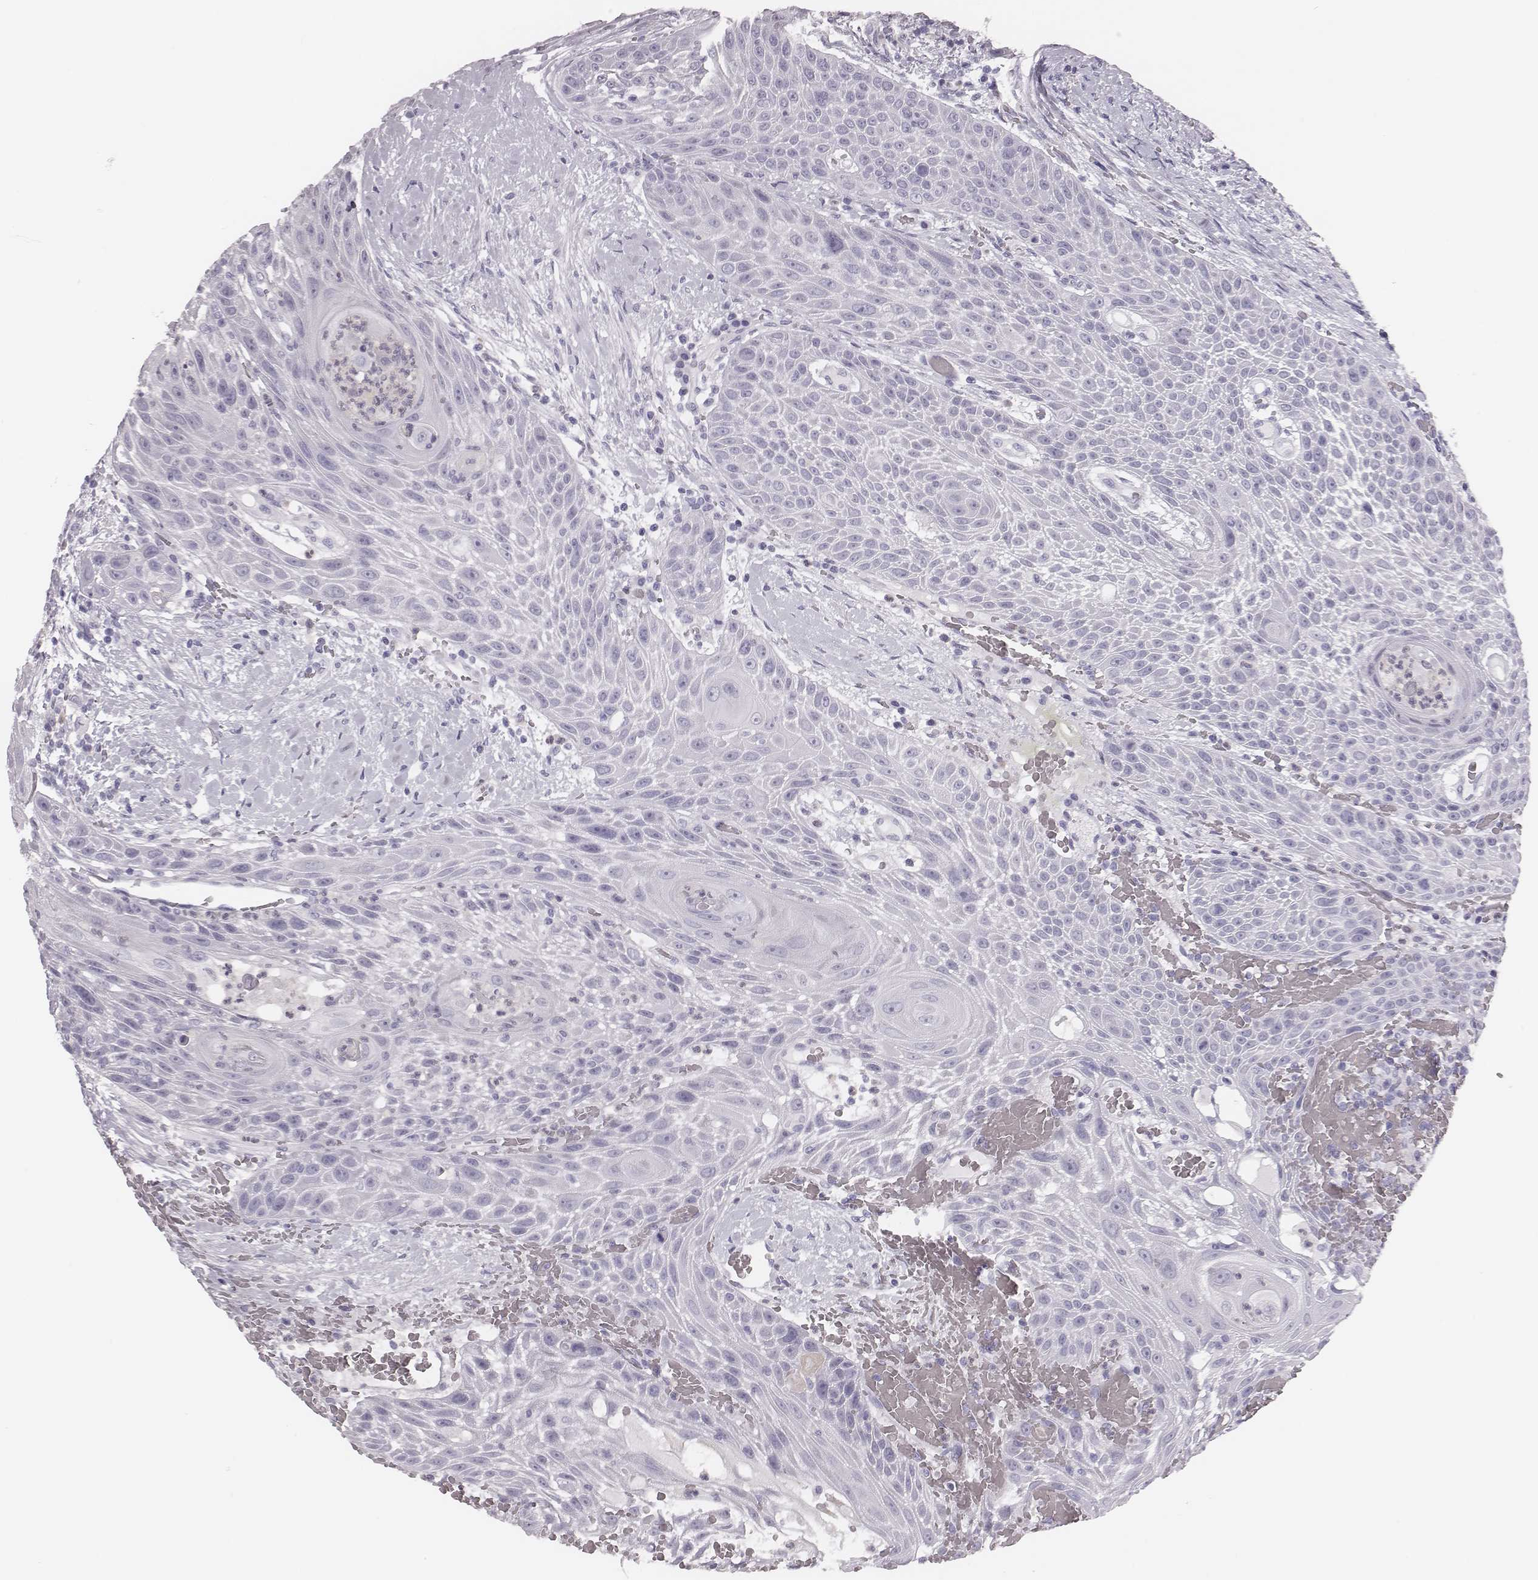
{"staining": {"intensity": "negative", "quantity": "none", "location": "none"}, "tissue": "head and neck cancer", "cell_type": "Tumor cells", "image_type": "cancer", "snomed": [{"axis": "morphology", "description": "Squamous cell carcinoma, NOS"}, {"axis": "topography", "description": "Head-Neck"}], "caption": "Head and neck cancer stained for a protein using immunohistochemistry (IHC) shows no staining tumor cells.", "gene": "CSH1", "patient": {"sex": "male", "age": 69}}